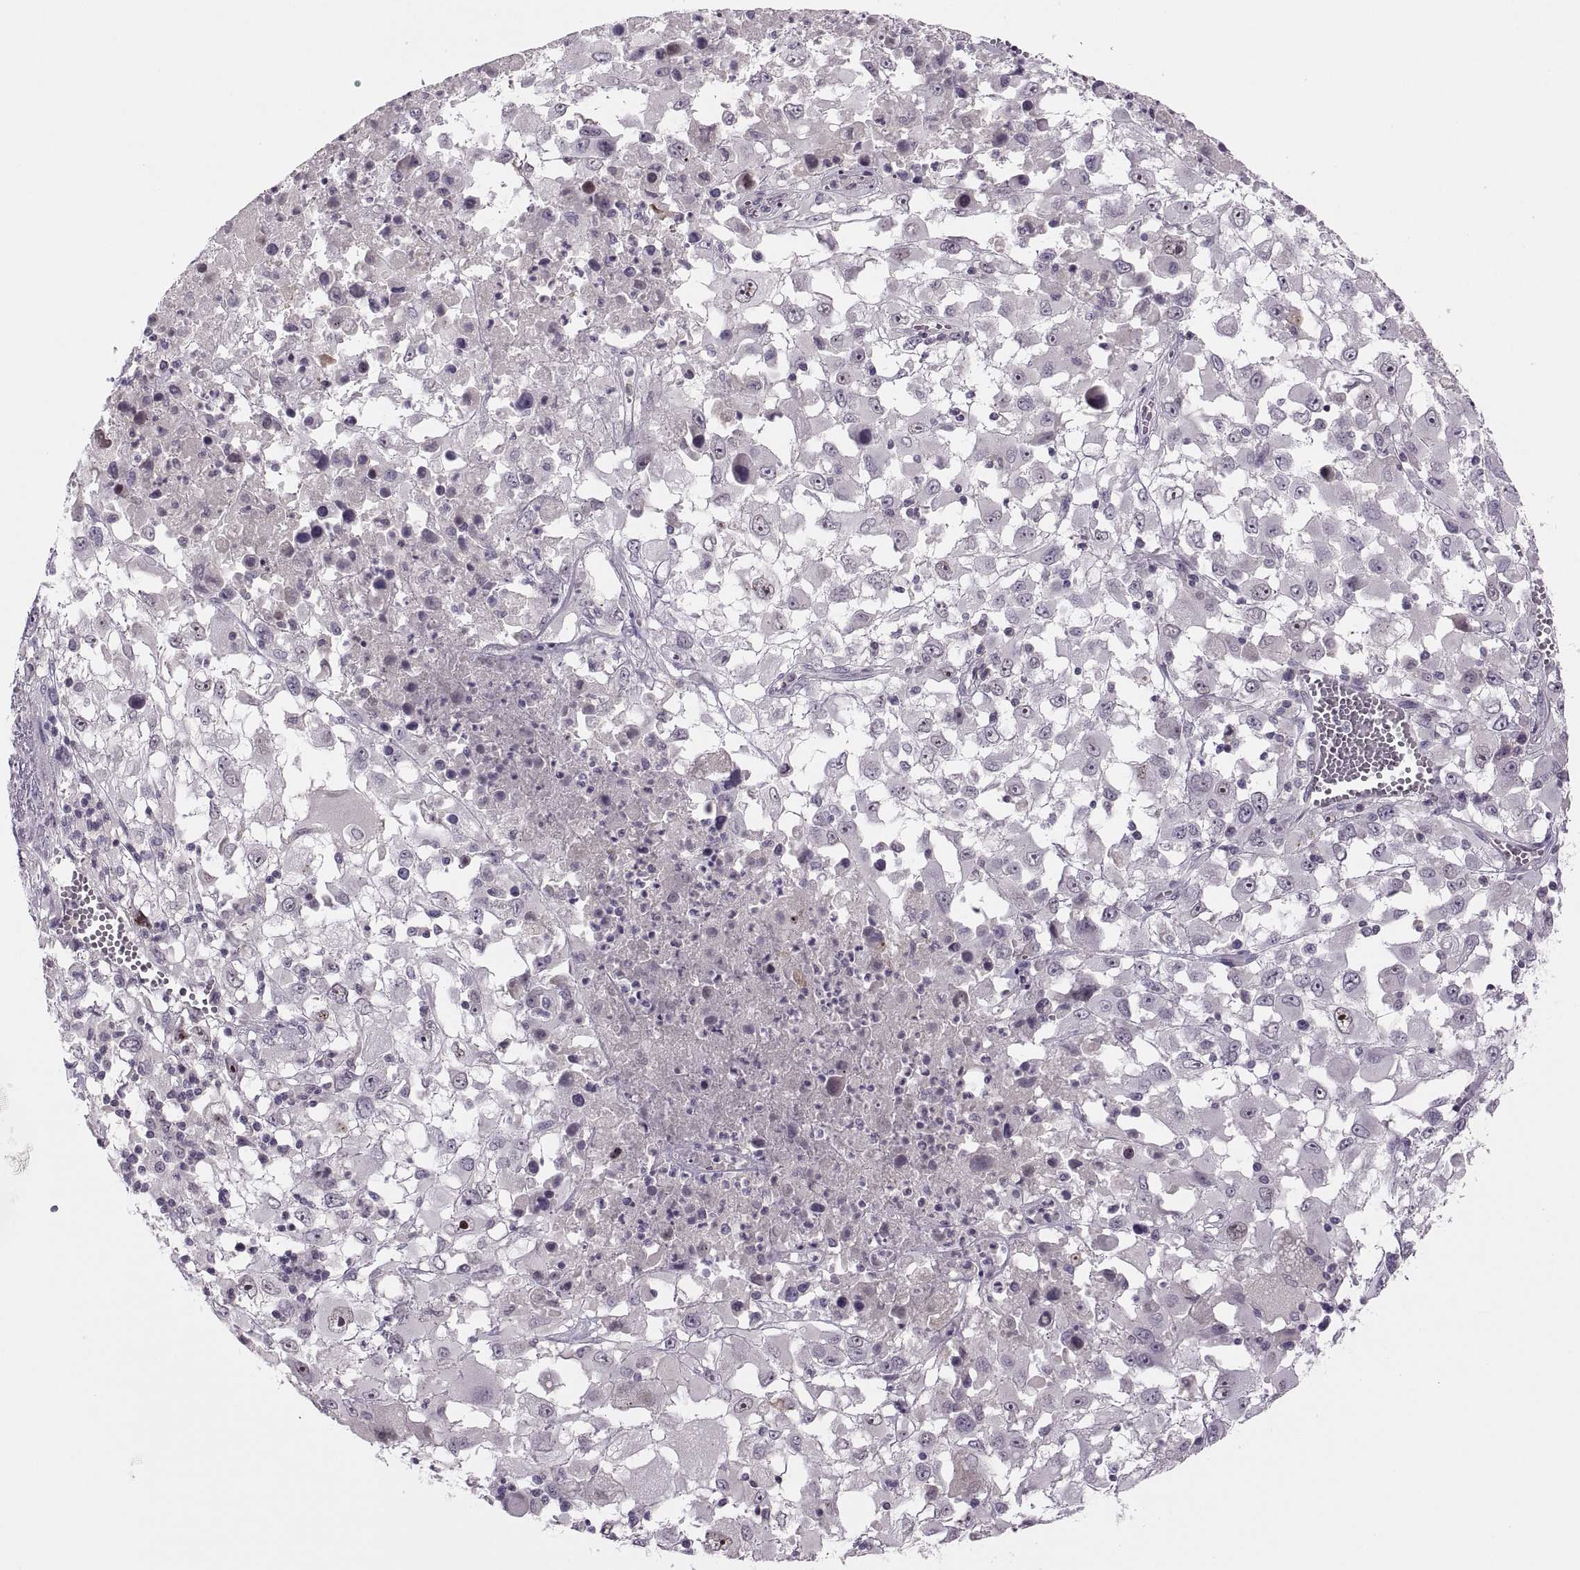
{"staining": {"intensity": "negative", "quantity": "none", "location": "none"}, "tissue": "melanoma", "cell_type": "Tumor cells", "image_type": "cancer", "snomed": [{"axis": "morphology", "description": "Malignant melanoma, Metastatic site"}, {"axis": "topography", "description": "Soft tissue"}], "caption": "High magnification brightfield microscopy of melanoma stained with DAB (3,3'-diaminobenzidine) (brown) and counterstained with hematoxylin (blue): tumor cells show no significant expression.", "gene": "CHCT1", "patient": {"sex": "male", "age": 50}}